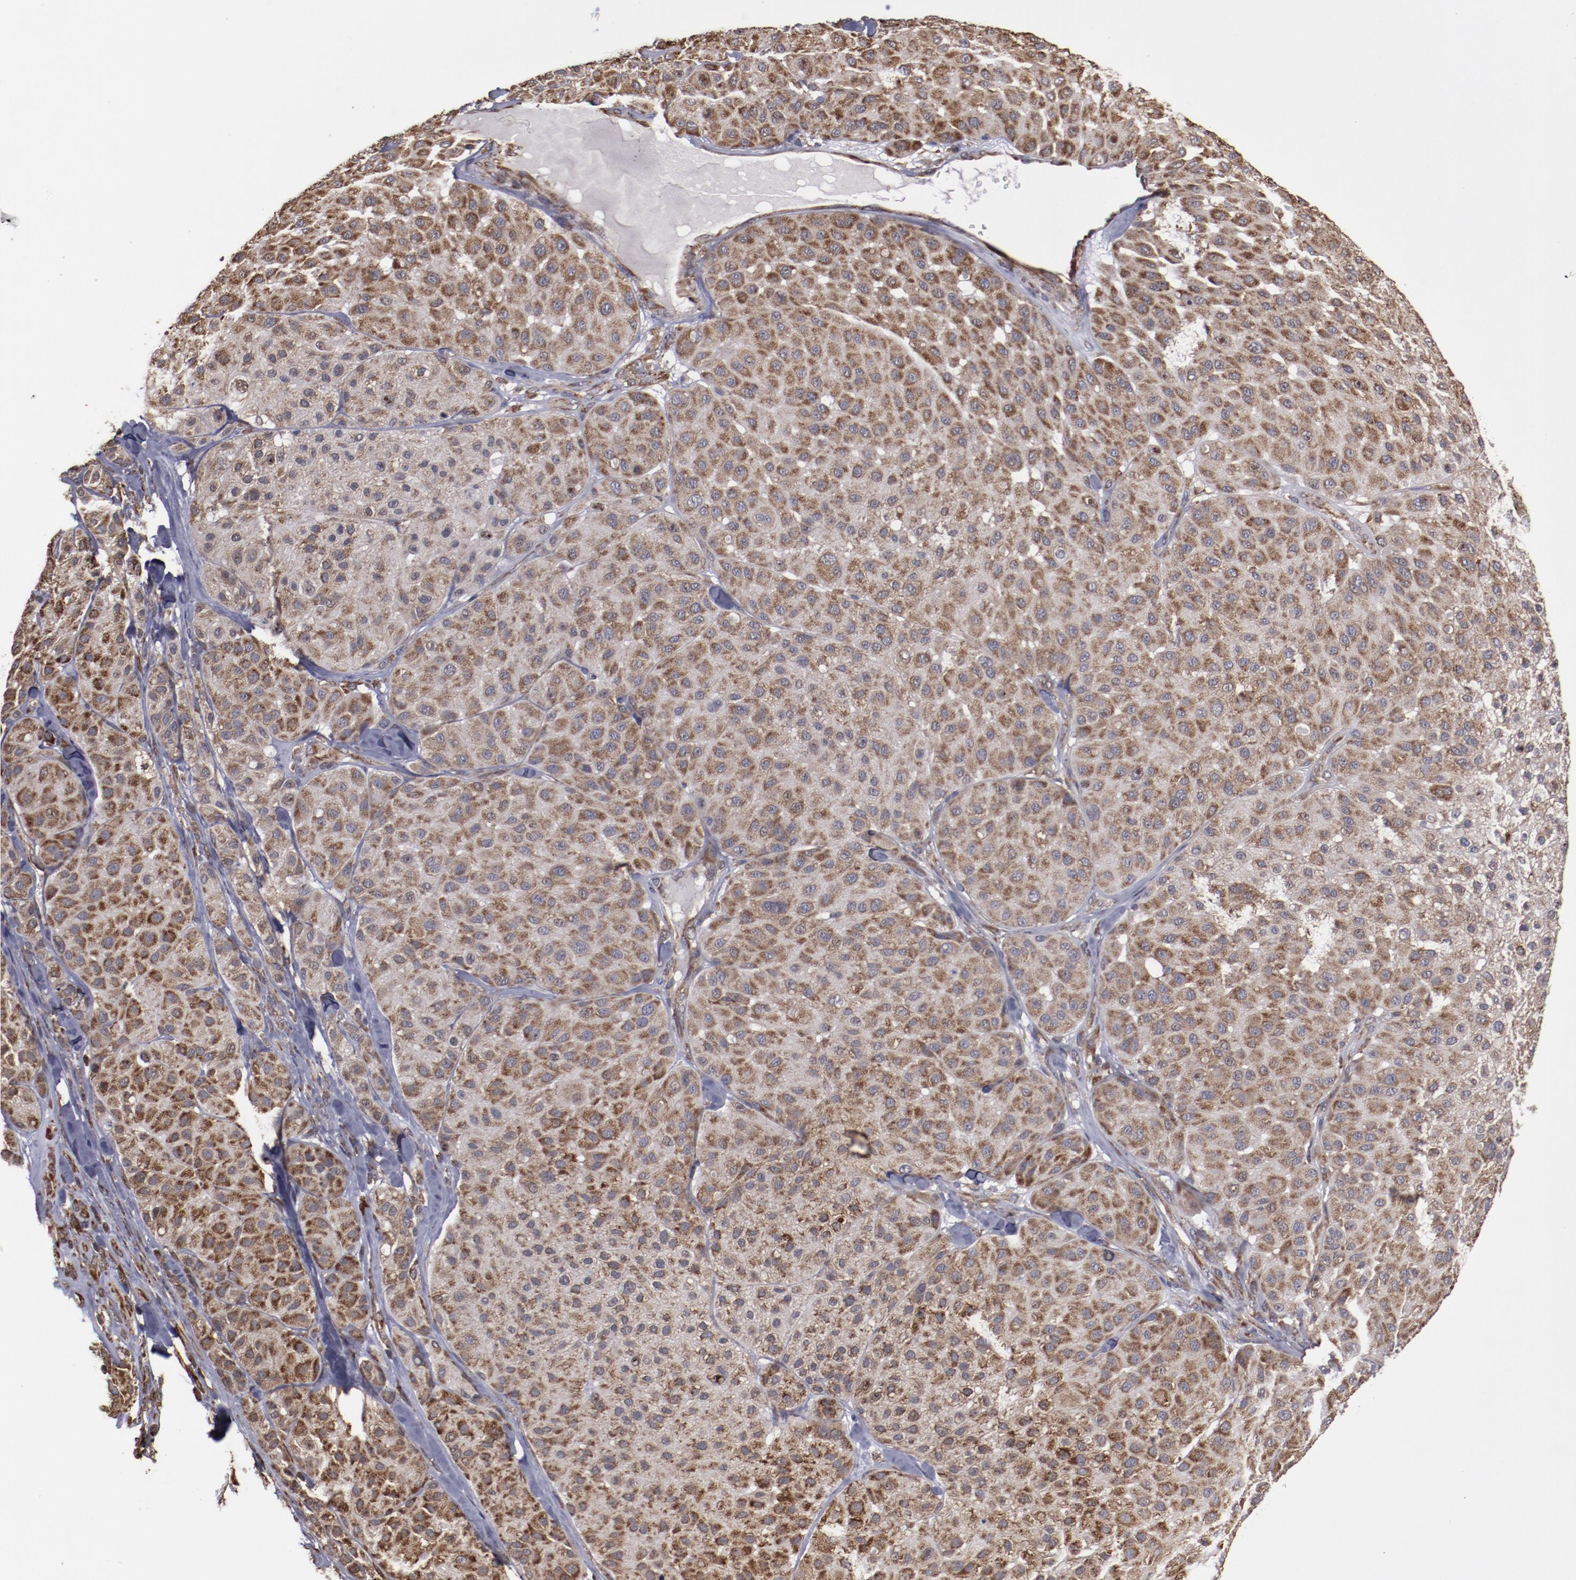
{"staining": {"intensity": "strong", "quantity": ">75%", "location": "cytoplasmic/membranous"}, "tissue": "melanoma", "cell_type": "Tumor cells", "image_type": "cancer", "snomed": [{"axis": "morphology", "description": "Normal tissue, NOS"}, {"axis": "morphology", "description": "Malignant melanoma, Metastatic site"}, {"axis": "topography", "description": "Skin"}], "caption": "Immunohistochemical staining of melanoma reveals high levels of strong cytoplasmic/membranous expression in approximately >75% of tumor cells.", "gene": "RPS4Y1", "patient": {"sex": "male", "age": 41}}